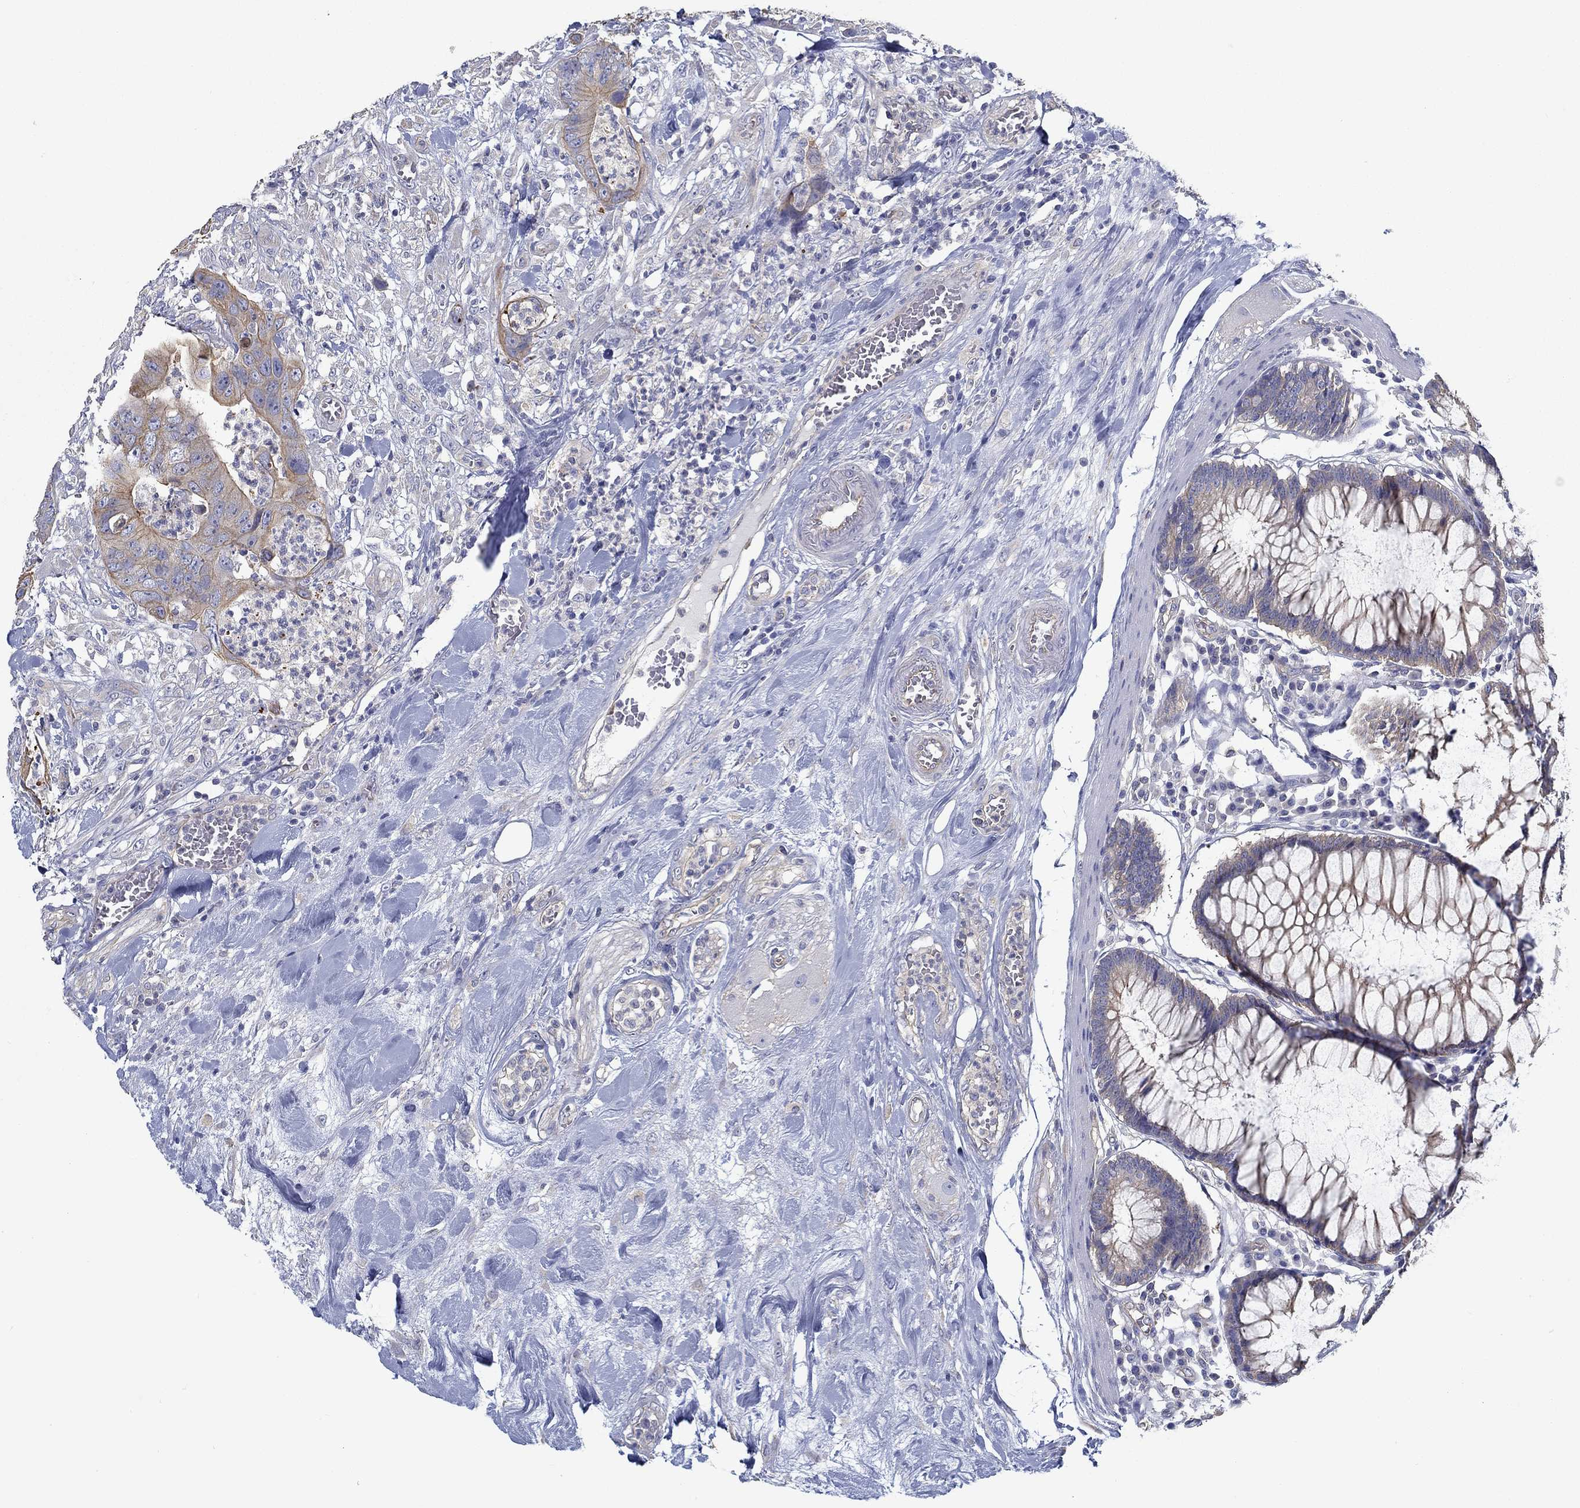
{"staining": {"intensity": "moderate", "quantity": "25%-75%", "location": "cytoplasmic/membranous"}, "tissue": "colorectal cancer", "cell_type": "Tumor cells", "image_type": "cancer", "snomed": [{"axis": "morphology", "description": "Adenocarcinoma, NOS"}, {"axis": "topography", "description": "Colon"}], "caption": "Protein staining by immunohistochemistry shows moderate cytoplasmic/membranous staining in approximately 25%-75% of tumor cells in colorectal adenocarcinoma.", "gene": "BBOF1", "patient": {"sex": "male", "age": 84}}